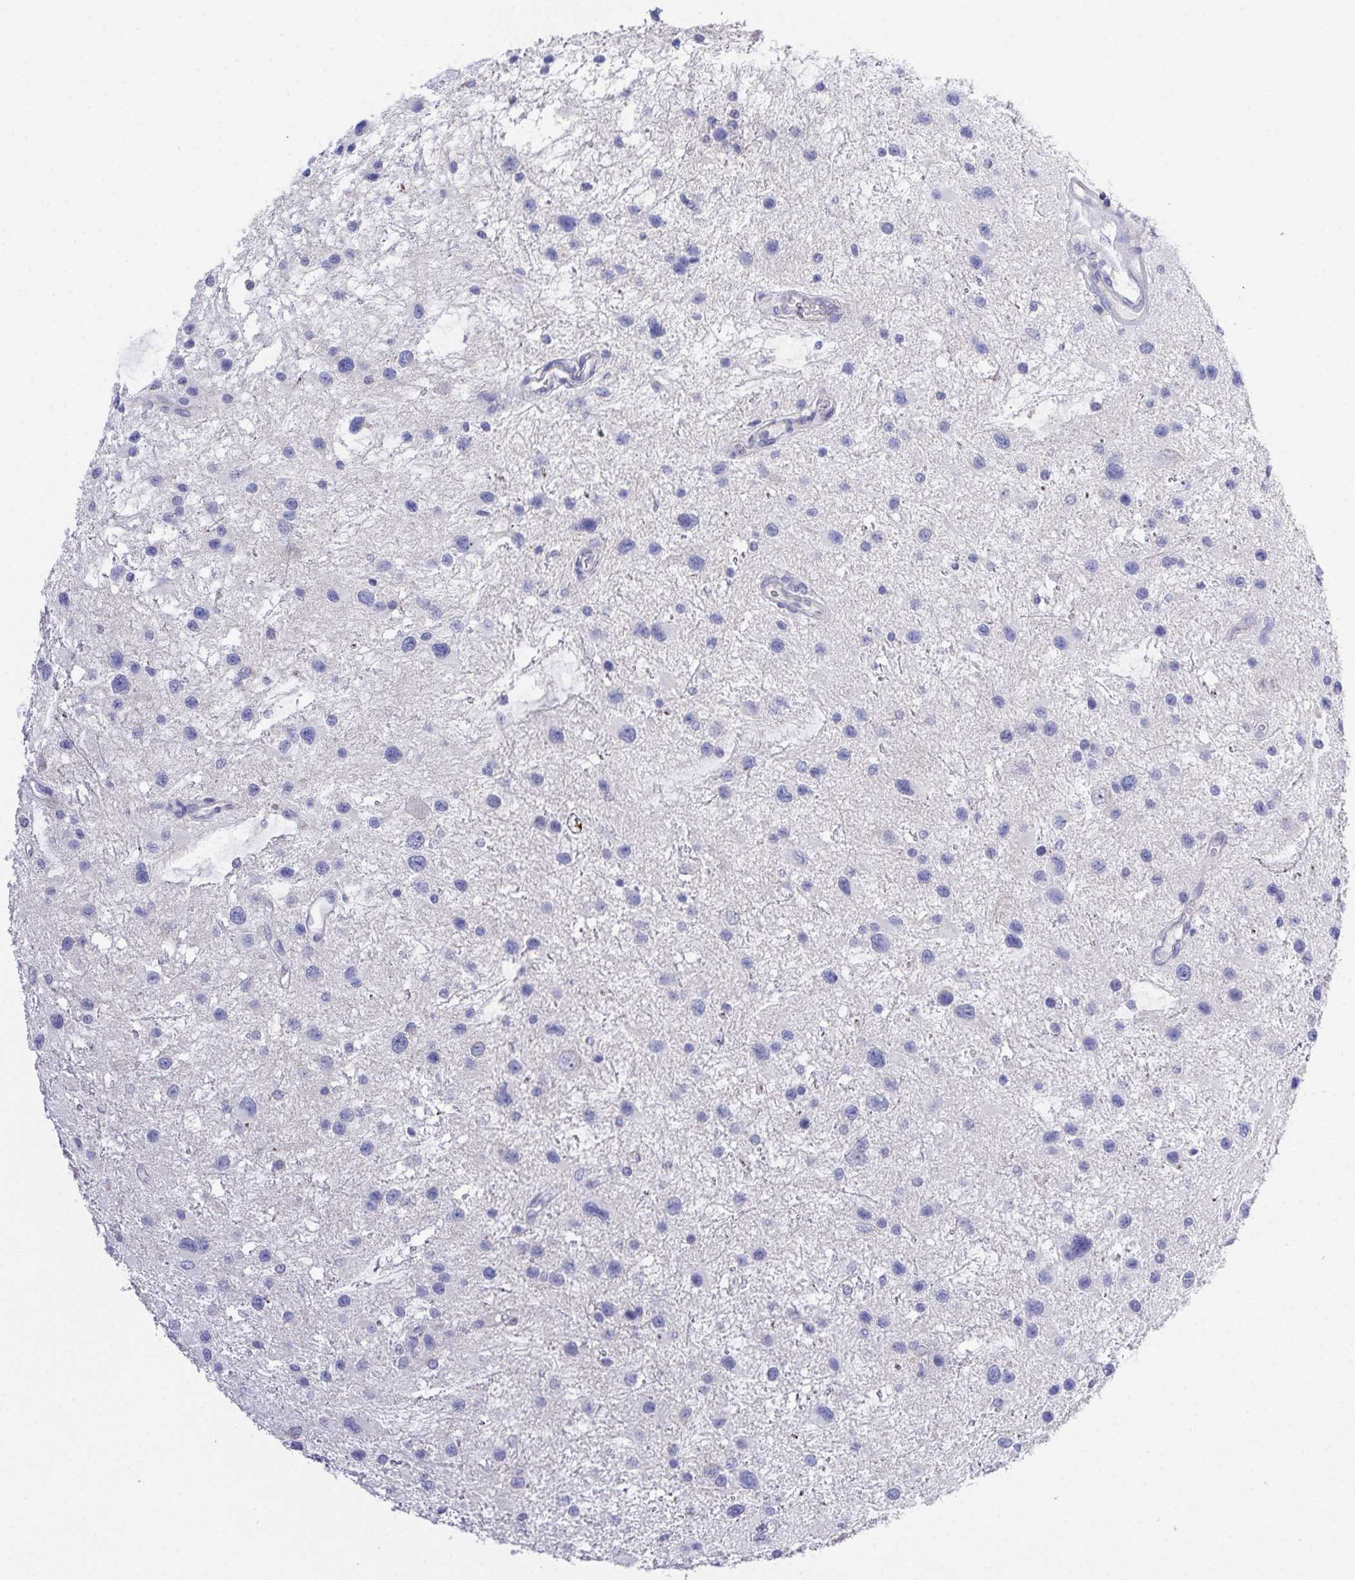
{"staining": {"intensity": "negative", "quantity": "none", "location": "none"}, "tissue": "glioma", "cell_type": "Tumor cells", "image_type": "cancer", "snomed": [{"axis": "morphology", "description": "Glioma, malignant, Low grade"}, {"axis": "topography", "description": "Brain"}], "caption": "Immunohistochemistry image of malignant low-grade glioma stained for a protein (brown), which reveals no staining in tumor cells.", "gene": "PRG3", "patient": {"sex": "female", "age": 32}}